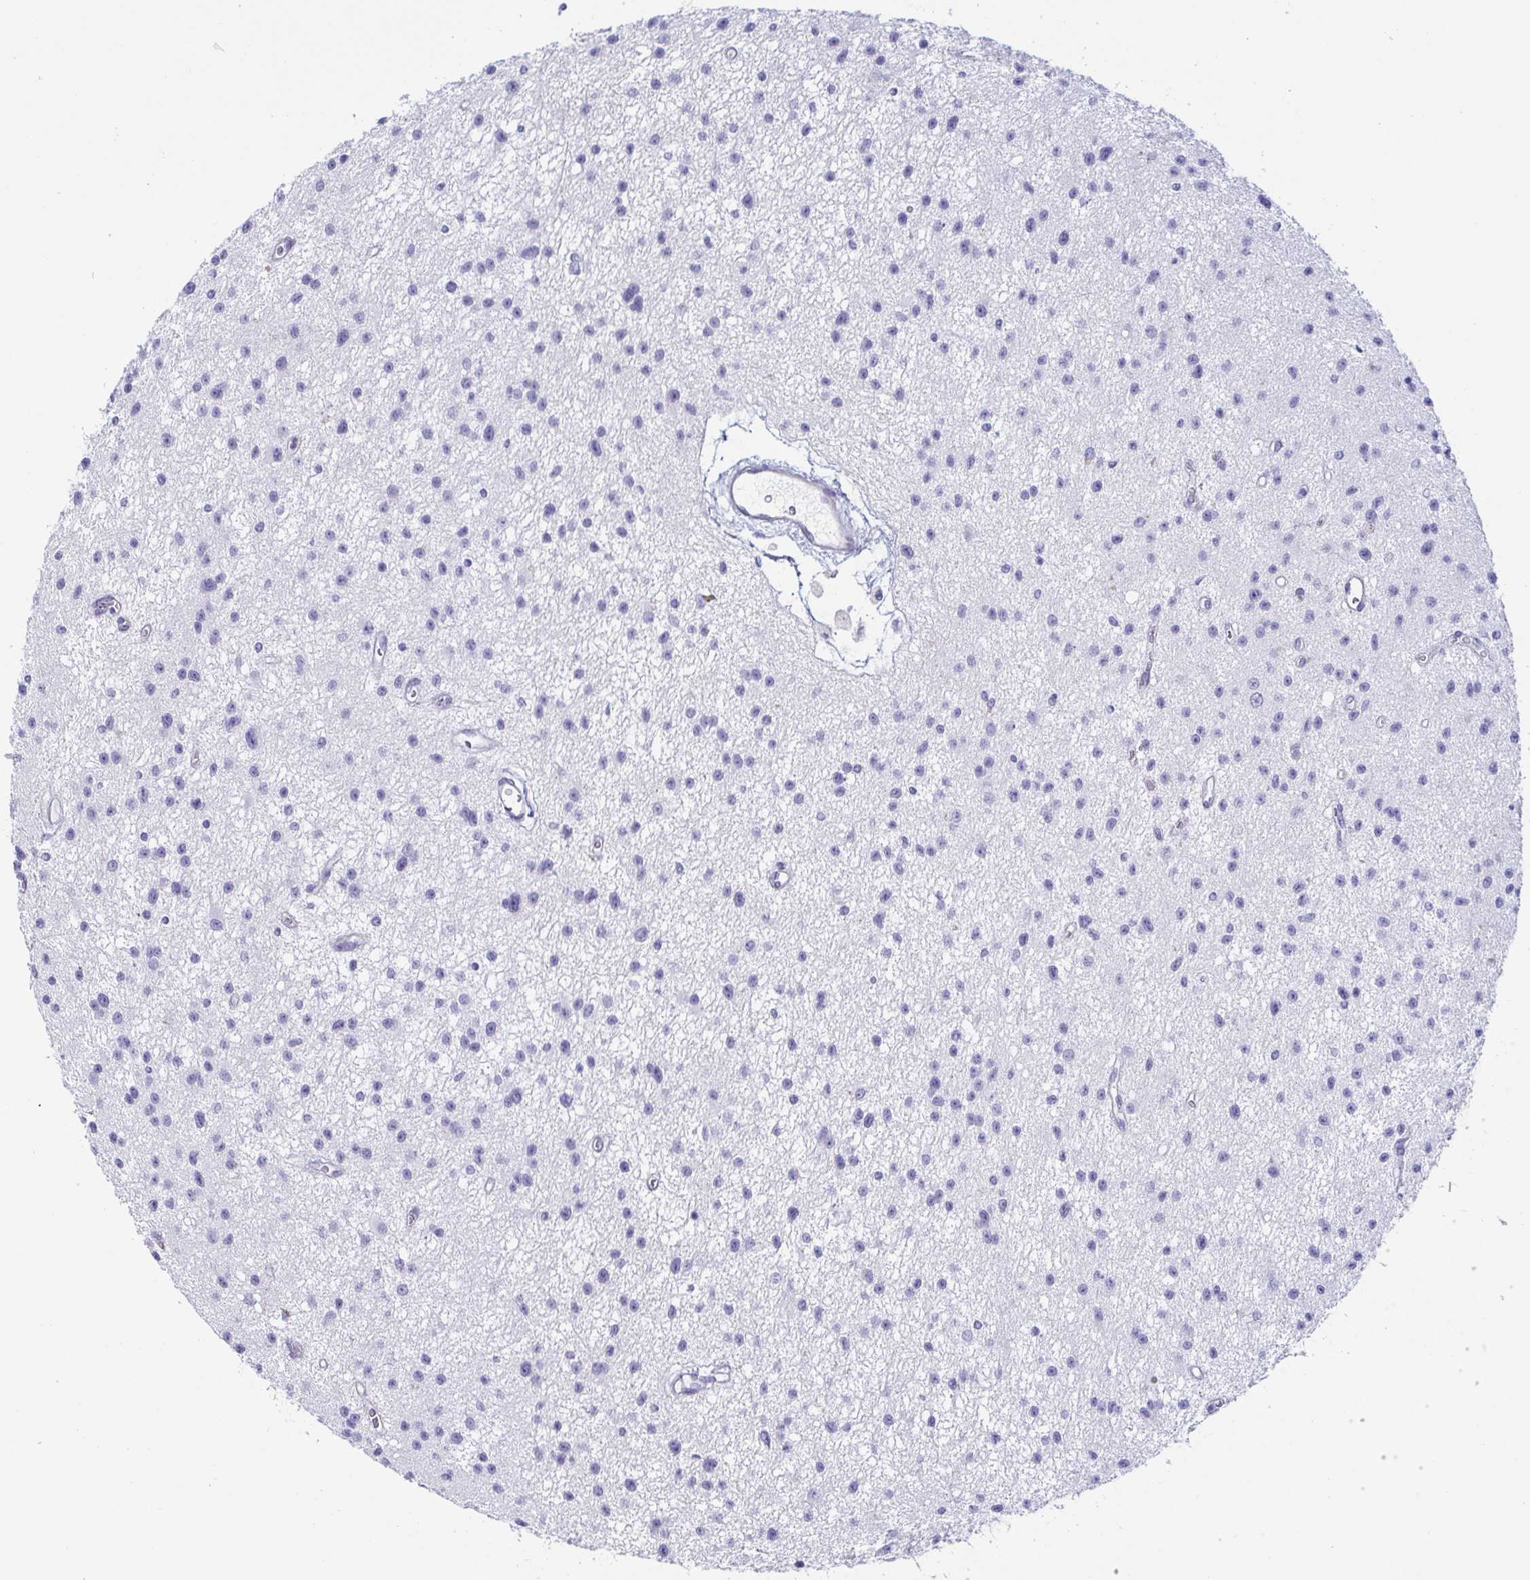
{"staining": {"intensity": "negative", "quantity": "none", "location": "none"}, "tissue": "glioma", "cell_type": "Tumor cells", "image_type": "cancer", "snomed": [{"axis": "morphology", "description": "Glioma, malignant, Low grade"}, {"axis": "topography", "description": "Brain"}], "caption": "The histopathology image exhibits no staining of tumor cells in malignant low-grade glioma.", "gene": "PRR4", "patient": {"sex": "male", "age": 43}}